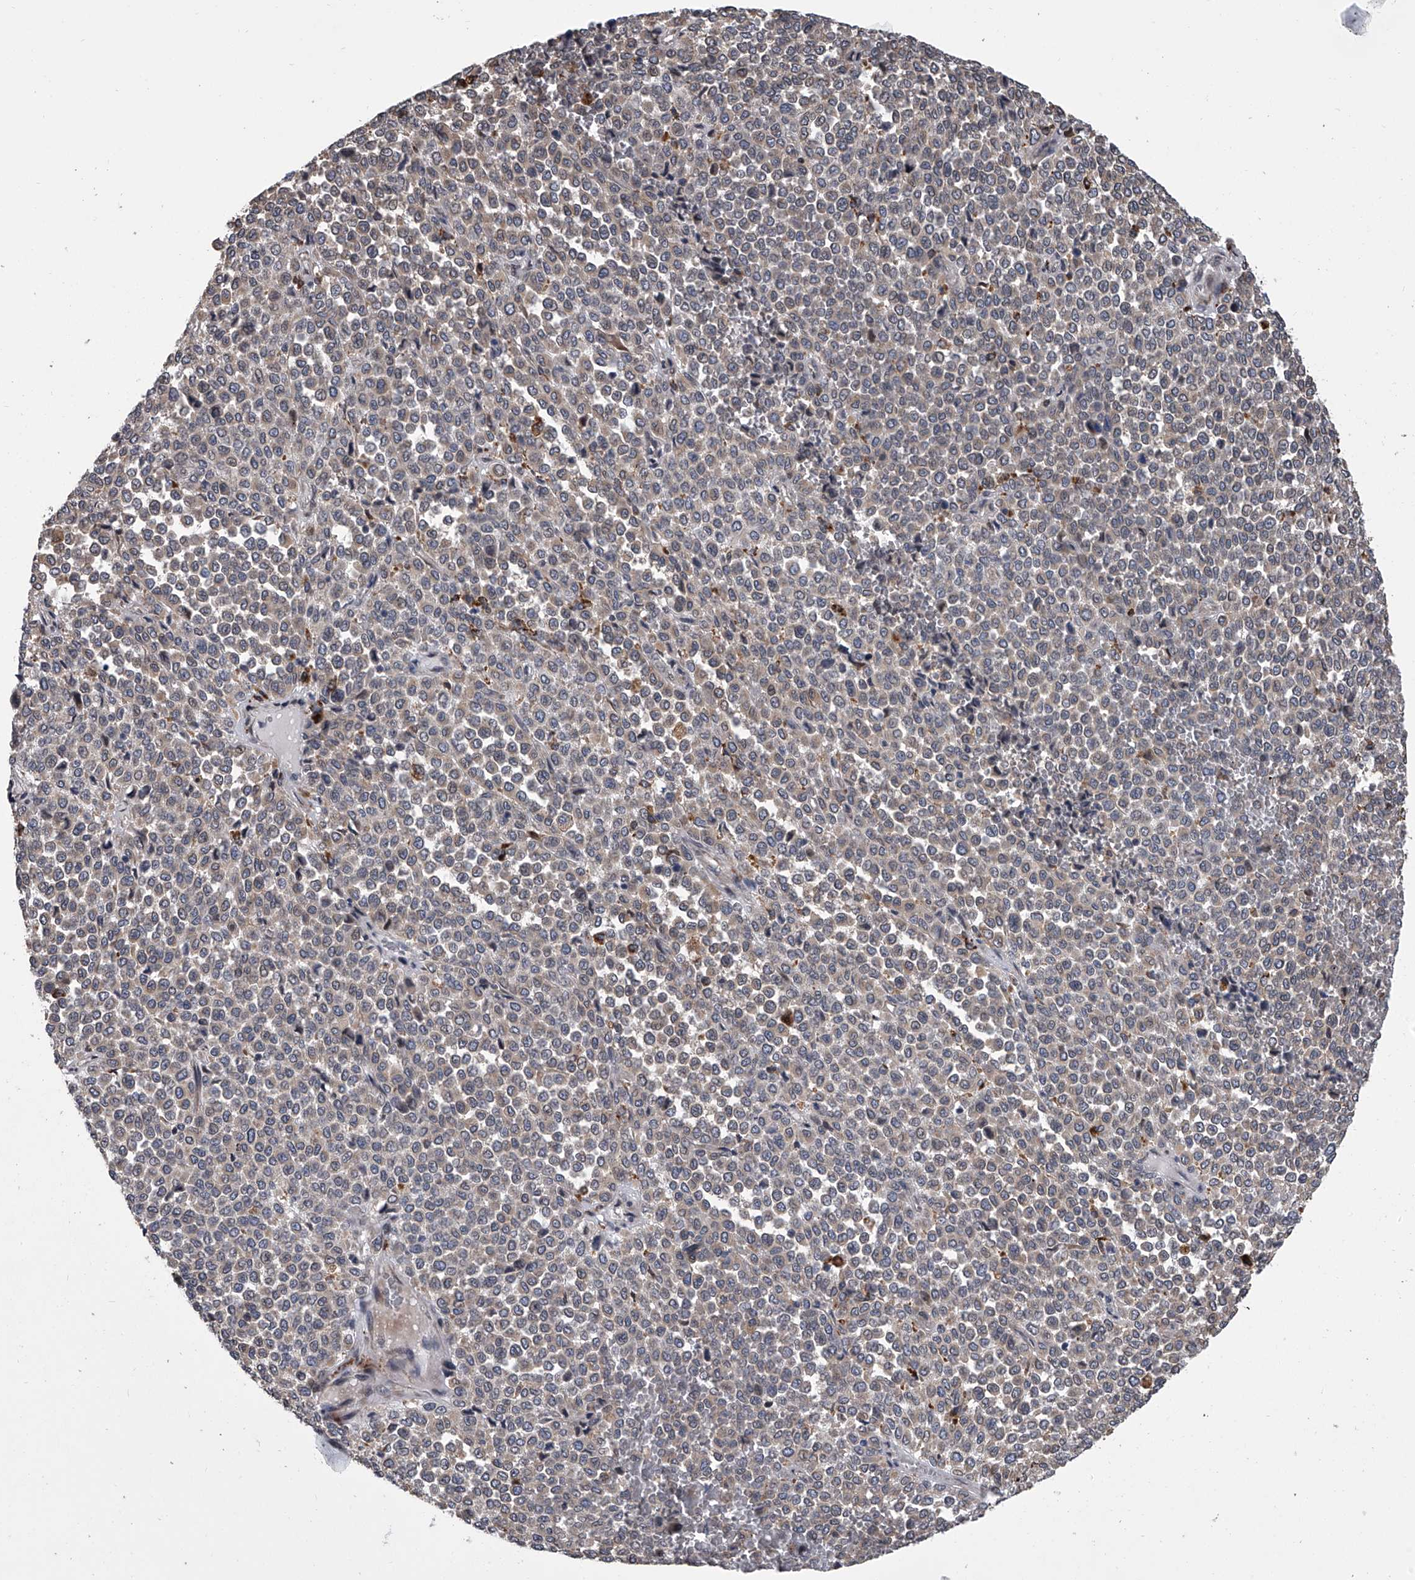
{"staining": {"intensity": "negative", "quantity": "none", "location": "none"}, "tissue": "melanoma", "cell_type": "Tumor cells", "image_type": "cancer", "snomed": [{"axis": "morphology", "description": "Malignant melanoma, Metastatic site"}, {"axis": "topography", "description": "Pancreas"}], "caption": "Immunohistochemistry of melanoma exhibits no expression in tumor cells.", "gene": "TRIM8", "patient": {"sex": "female", "age": 30}}